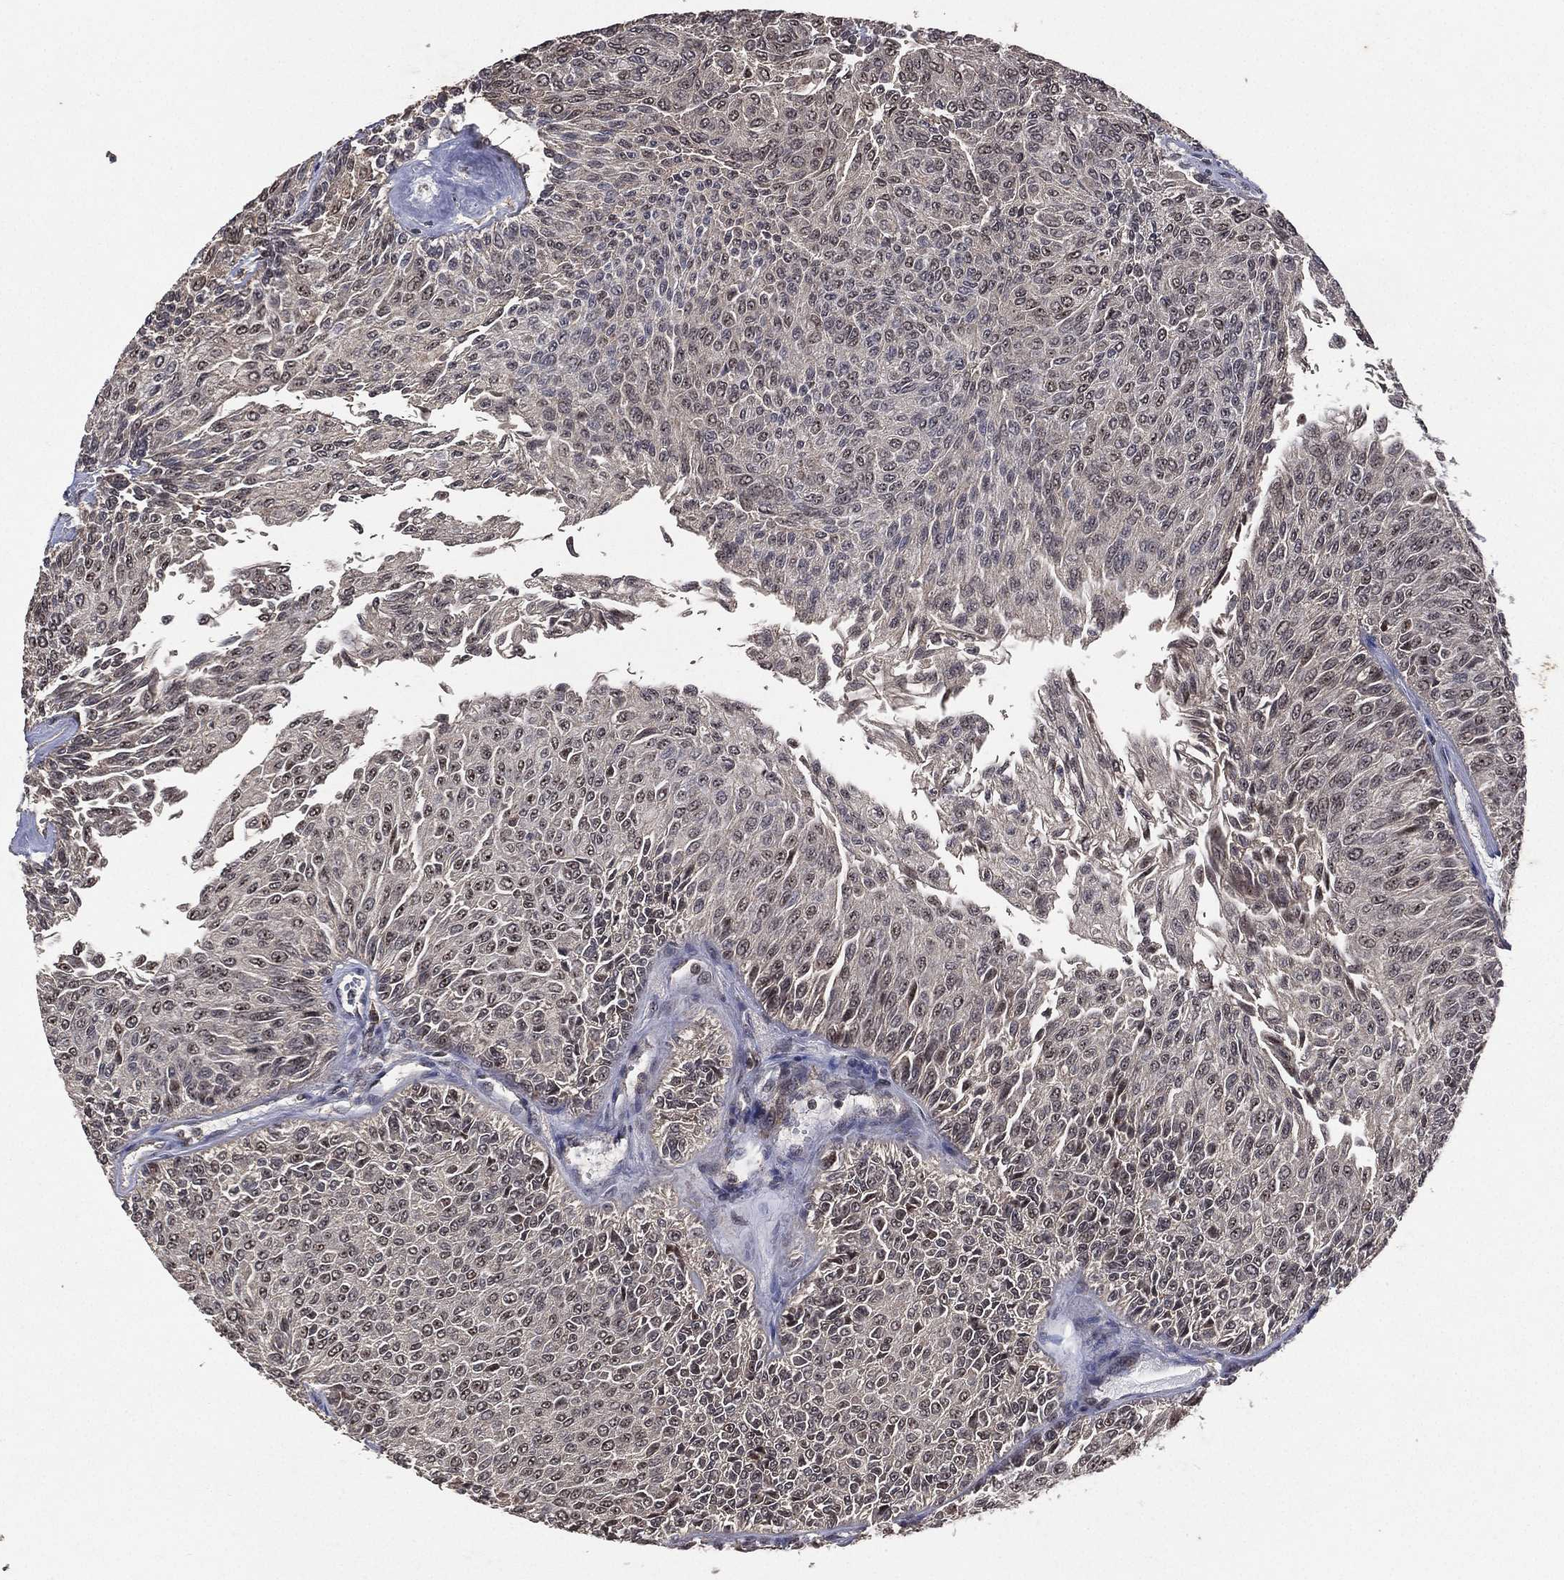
{"staining": {"intensity": "negative", "quantity": "none", "location": "none"}, "tissue": "urothelial cancer", "cell_type": "Tumor cells", "image_type": "cancer", "snomed": [{"axis": "morphology", "description": "Urothelial carcinoma, Low grade"}, {"axis": "topography", "description": "Ureter, NOS"}, {"axis": "topography", "description": "Urinary bladder"}], "caption": "Tumor cells are negative for protein expression in human urothelial cancer. (Brightfield microscopy of DAB immunohistochemistry at high magnification).", "gene": "NELFCD", "patient": {"sex": "male", "age": 78}}